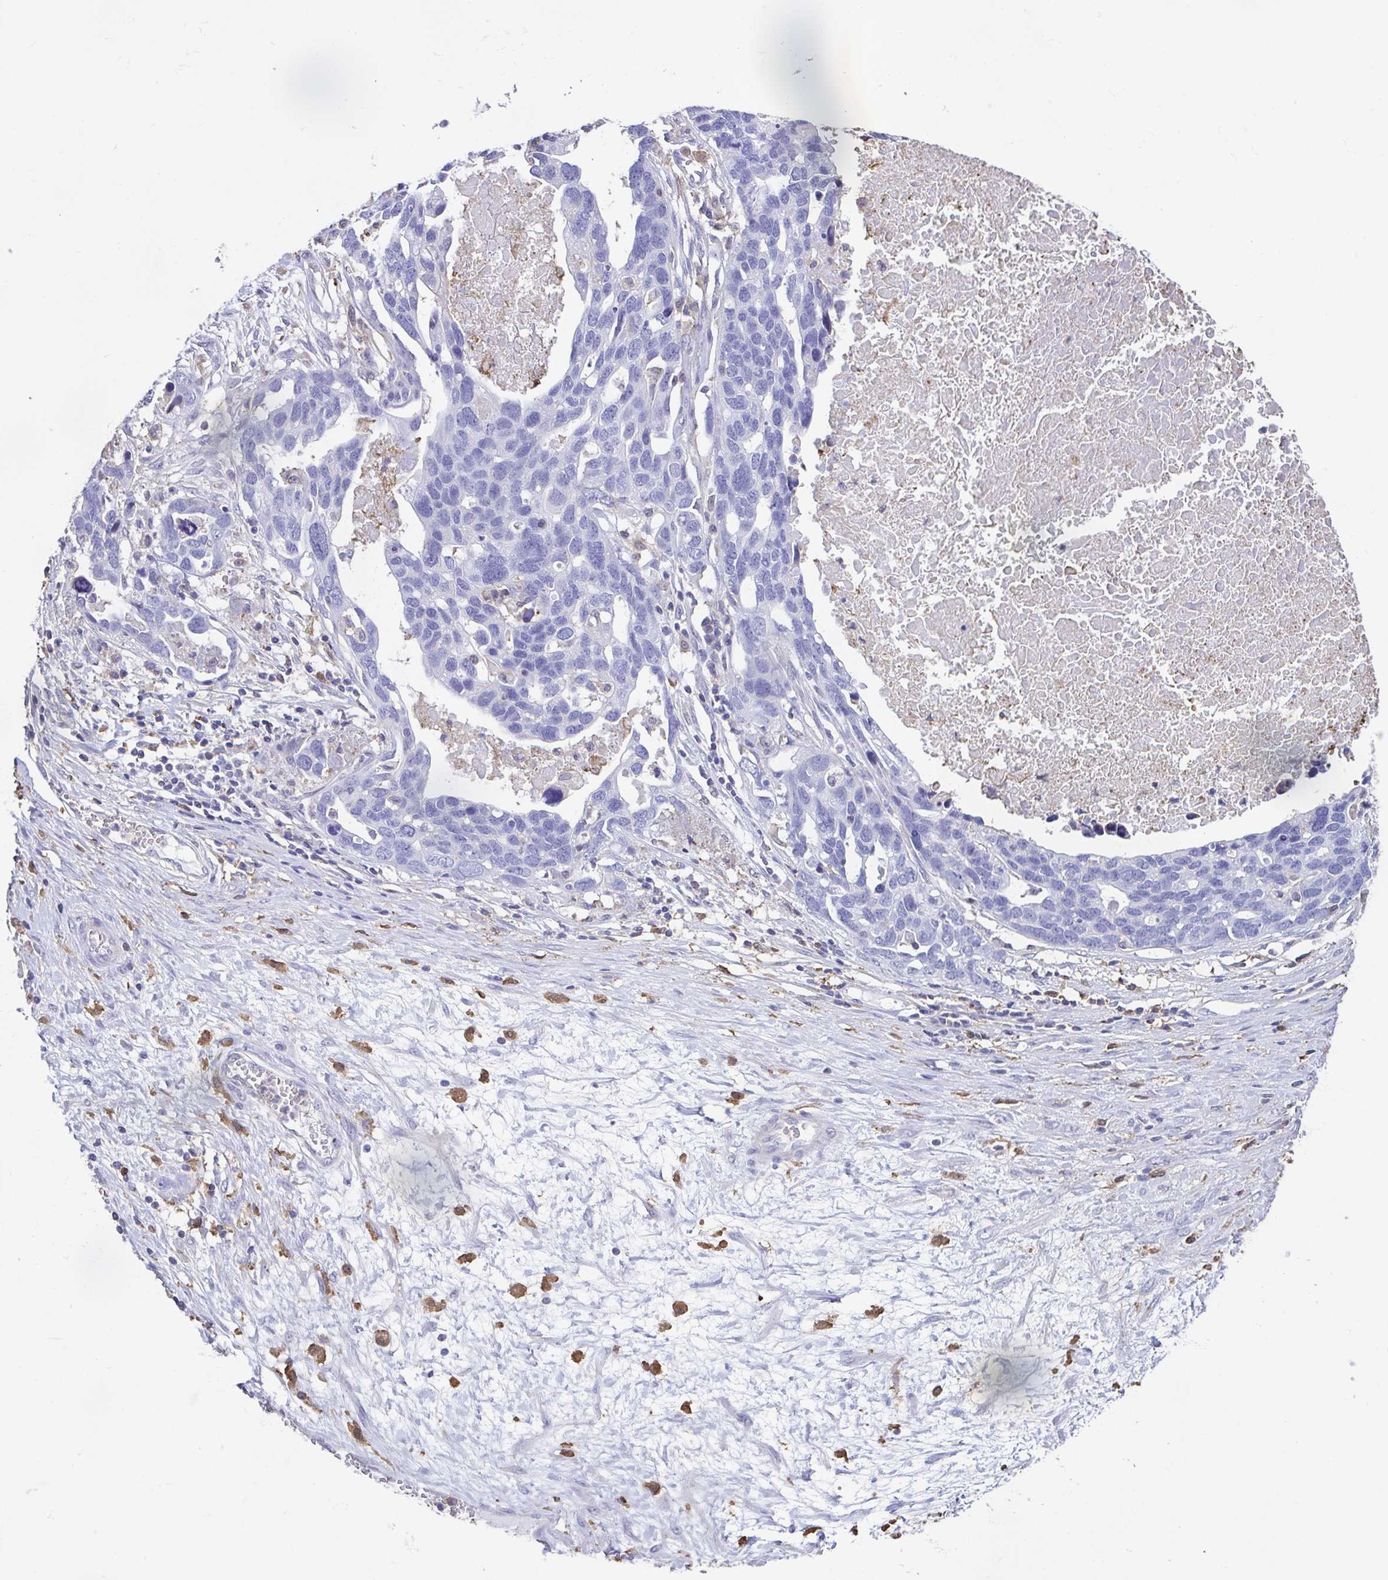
{"staining": {"intensity": "negative", "quantity": "none", "location": "none"}, "tissue": "ovarian cancer", "cell_type": "Tumor cells", "image_type": "cancer", "snomed": [{"axis": "morphology", "description": "Cystadenocarcinoma, serous, NOS"}, {"axis": "topography", "description": "Ovary"}], "caption": "This is an immunohistochemistry micrograph of ovarian cancer. There is no positivity in tumor cells.", "gene": "ANXA10", "patient": {"sex": "female", "age": 54}}